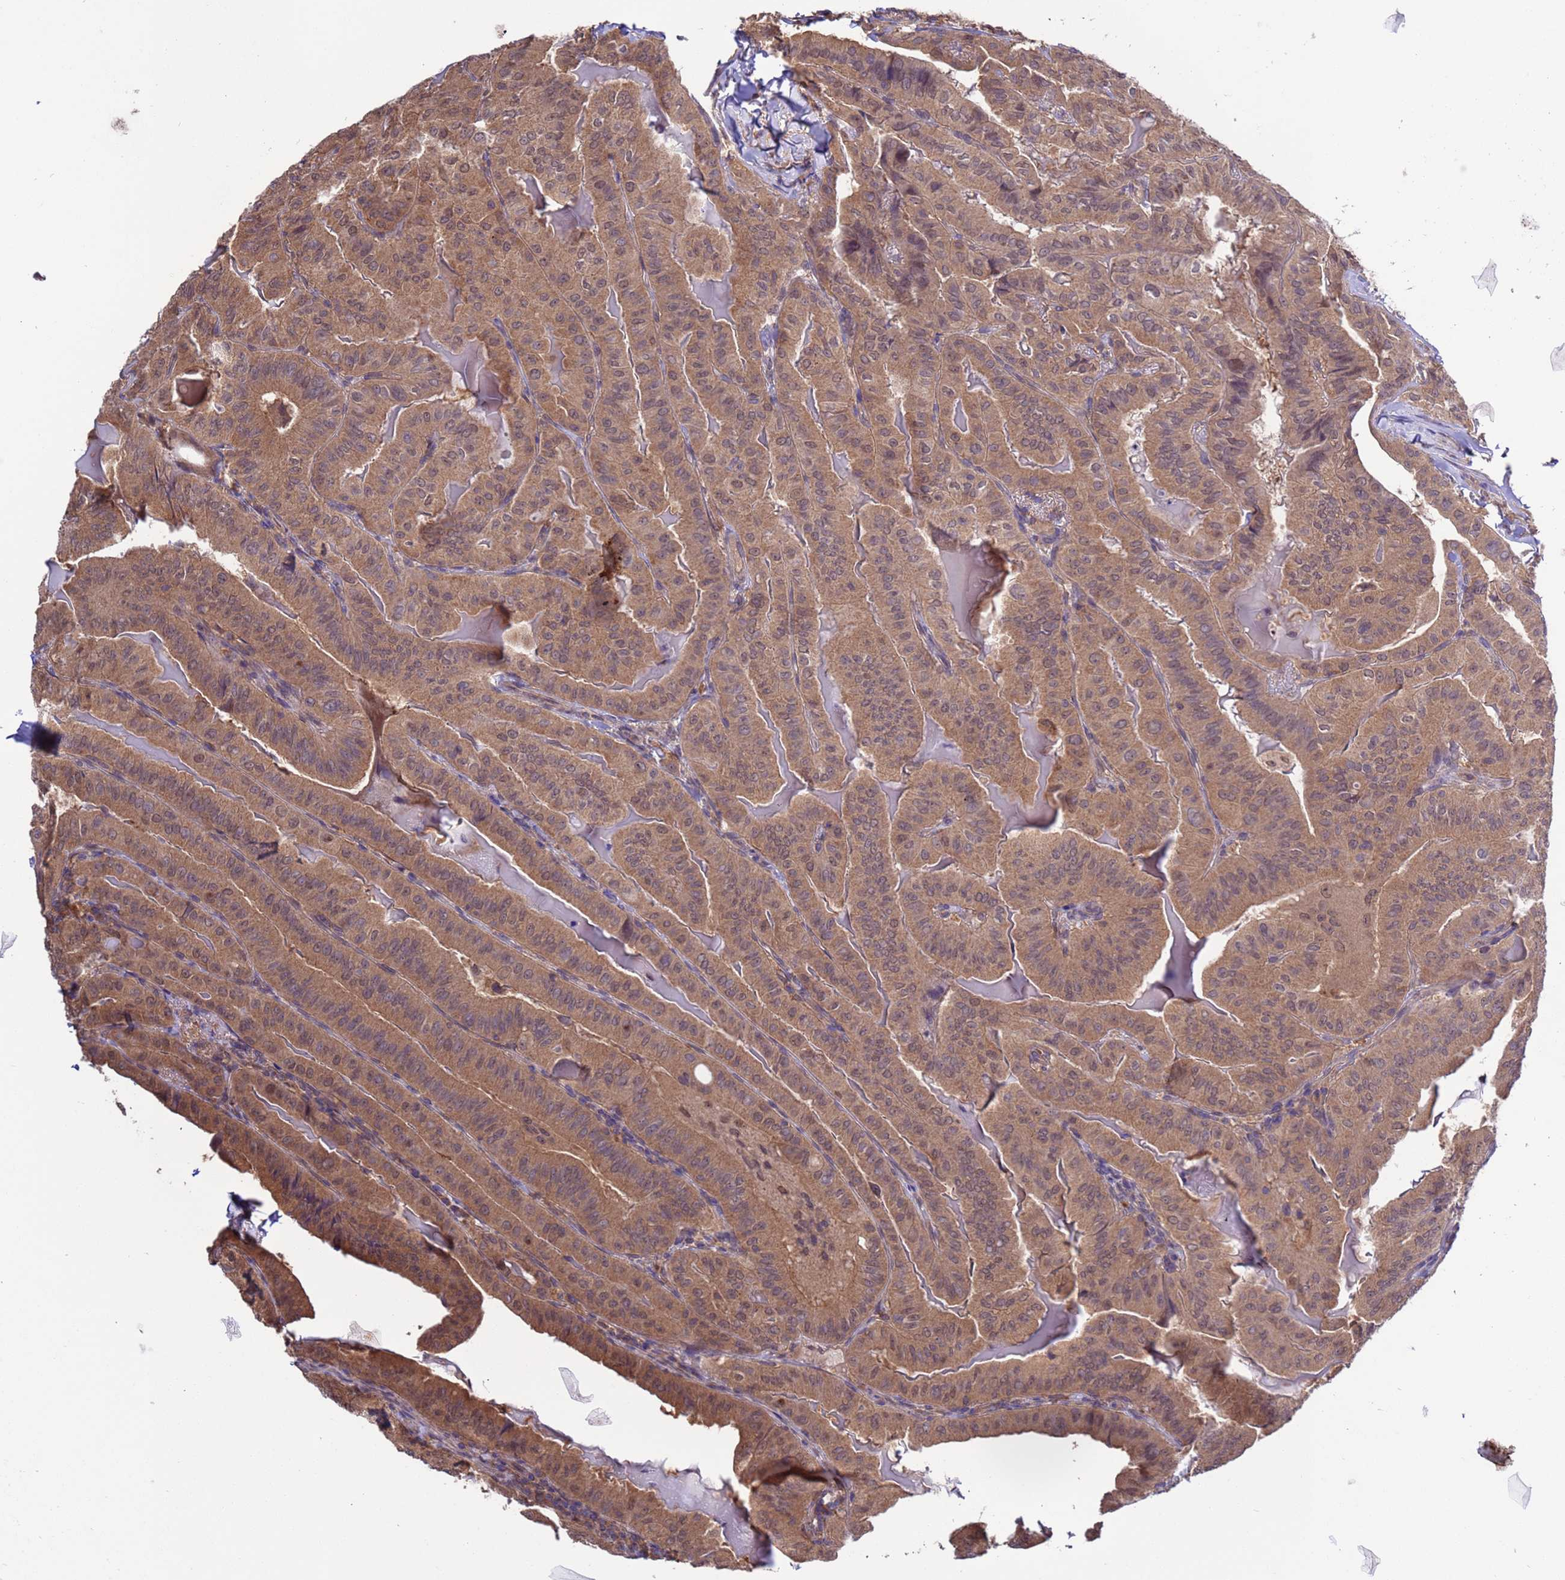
{"staining": {"intensity": "moderate", "quantity": ">75%", "location": "cytoplasmic/membranous,nuclear"}, "tissue": "thyroid cancer", "cell_type": "Tumor cells", "image_type": "cancer", "snomed": [{"axis": "morphology", "description": "Papillary adenocarcinoma, NOS"}, {"axis": "topography", "description": "Thyroid gland"}], "caption": "This image reveals immunohistochemistry staining of human thyroid cancer (papillary adenocarcinoma), with medium moderate cytoplasmic/membranous and nuclear positivity in about >75% of tumor cells.", "gene": "ZFP69B", "patient": {"sex": "female", "age": 68}}